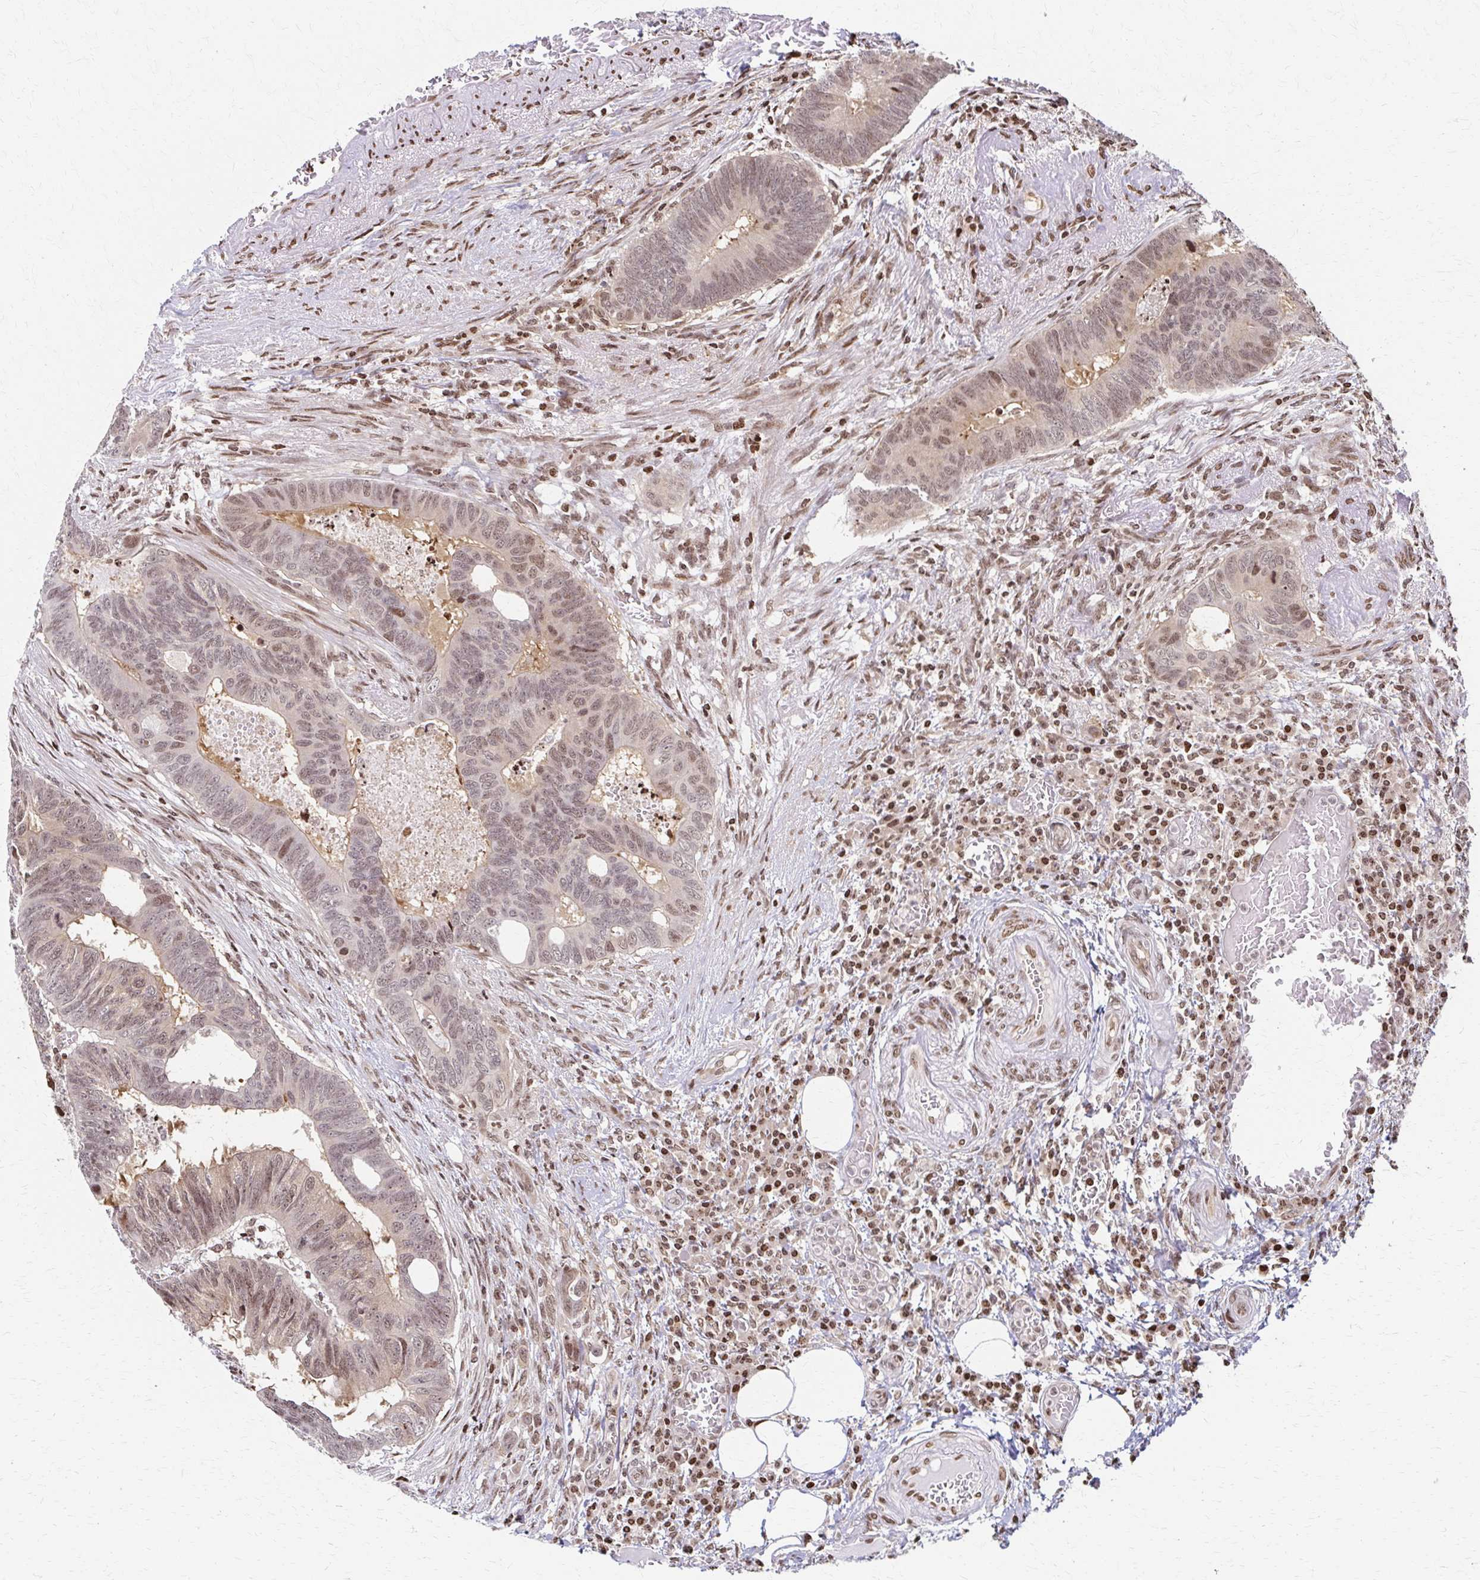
{"staining": {"intensity": "weak", "quantity": "25%-75%", "location": "nuclear"}, "tissue": "colorectal cancer", "cell_type": "Tumor cells", "image_type": "cancer", "snomed": [{"axis": "morphology", "description": "Adenocarcinoma, NOS"}, {"axis": "topography", "description": "Colon"}], "caption": "Immunohistochemical staining of human colorectal cancer displays low levels of weak nuclear protein expression in approximately 25%-75% of tumor cells. The staining was performed using DAB to visualize the protein expression in brown, while the nuclei were stained in blue with hematoxylin (Magnification: 20x).", "gene": "PSMD7", "patient": {"sex": "male", "age": 62}}